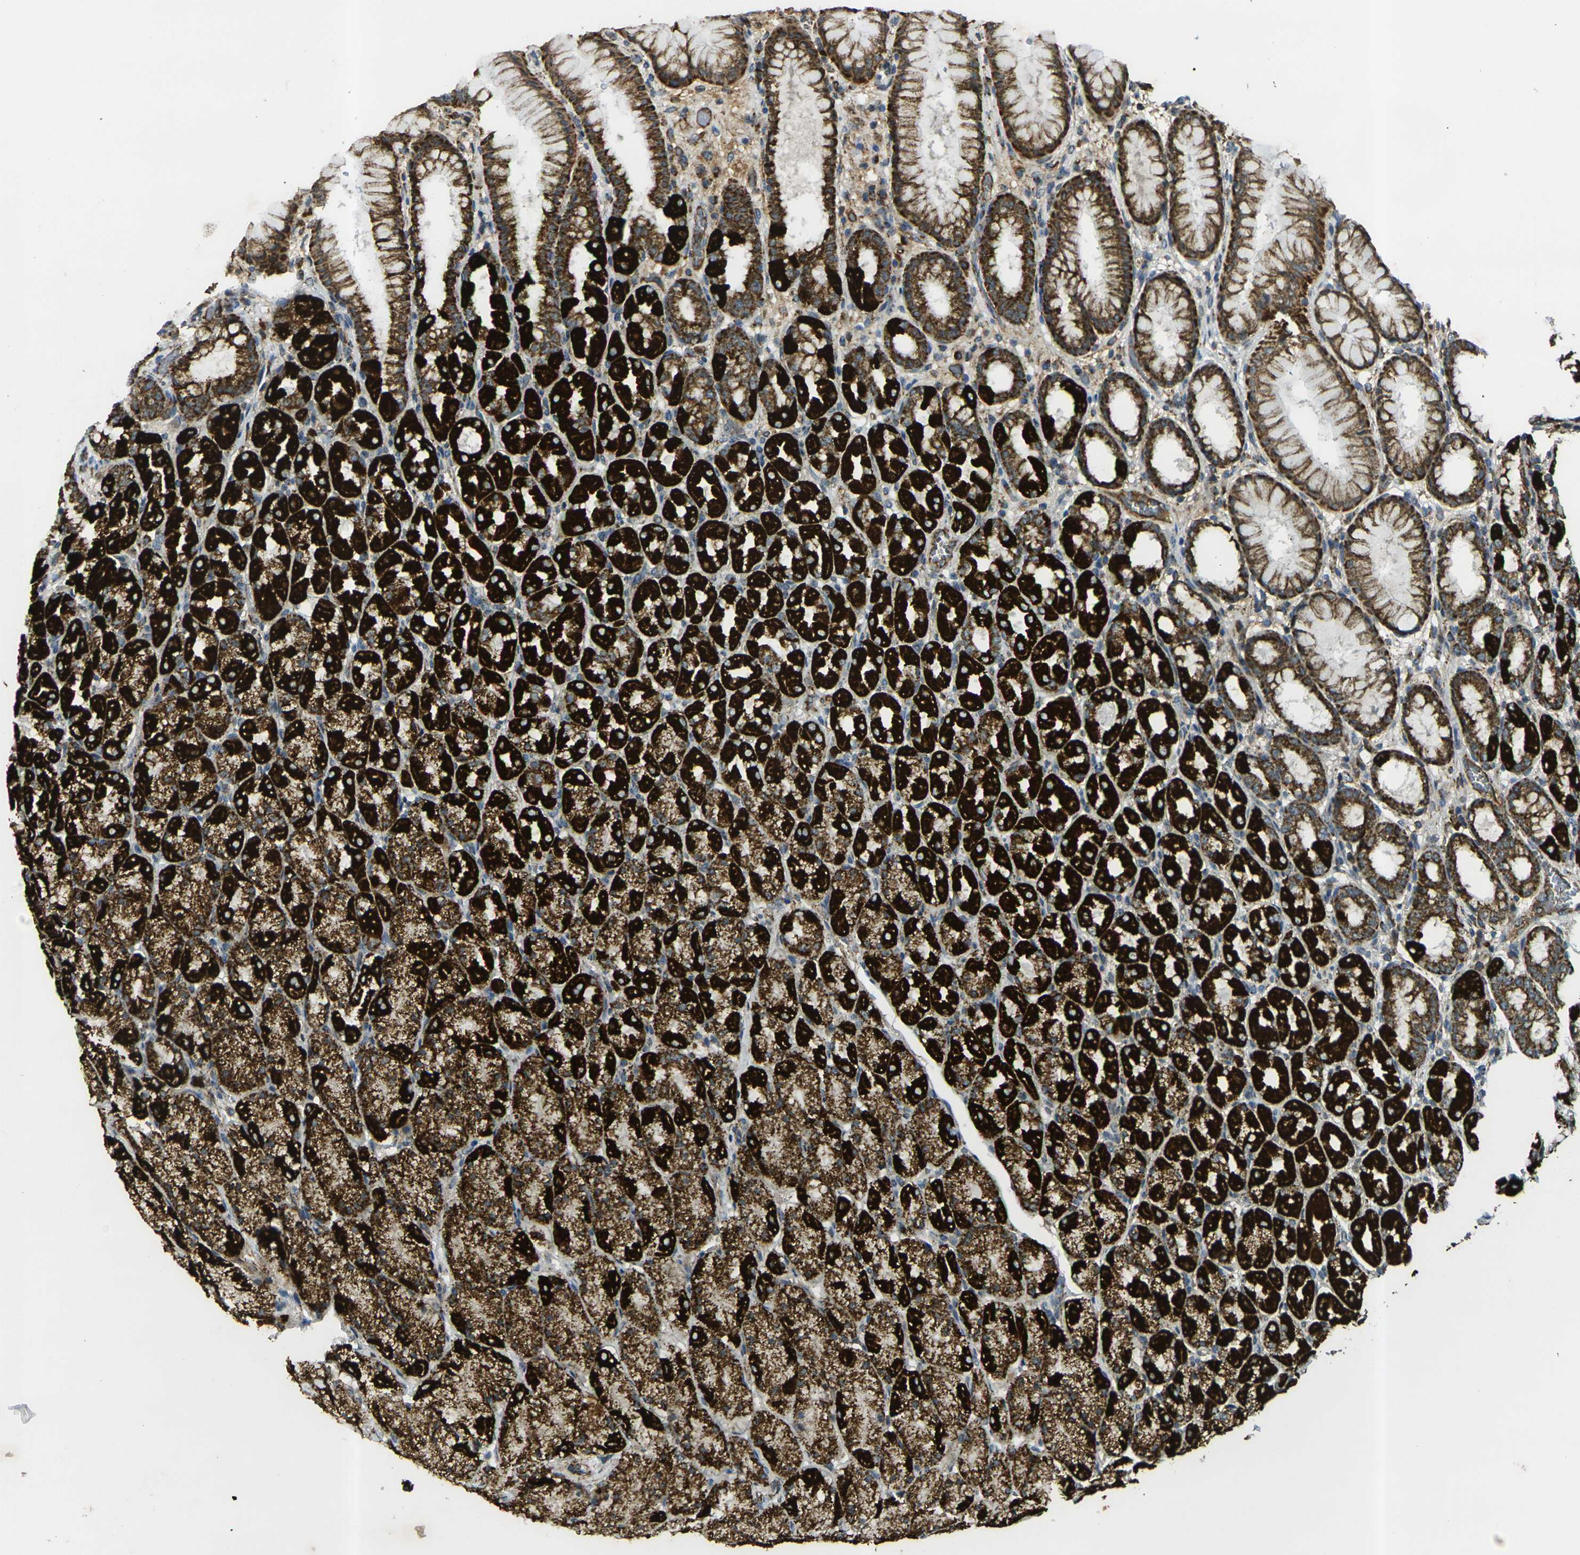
{"staining": {"intensity": "strong", "quantity": ">75%", "location": "cytoplasmic/membranous"}, "tissue": "stomach", "cell_type": "Glandular cells", "image_type": "normal", "snomed": [{"axis": "morphology", "description": "Normal tissue, NOS"}, {"axis": "topography", "description": "Stomach, upper"}], "caption": "A high amount of strong cytoplasmic/membranous expression is present in approximately >75% of glandular cells in normal stomach. Immunohistochemistry (ihc) stains the protein of interest in brown and the nuclei are stained blue.", "gene": "IGF1R", "patient": {"sex": "female", "age": 56}}